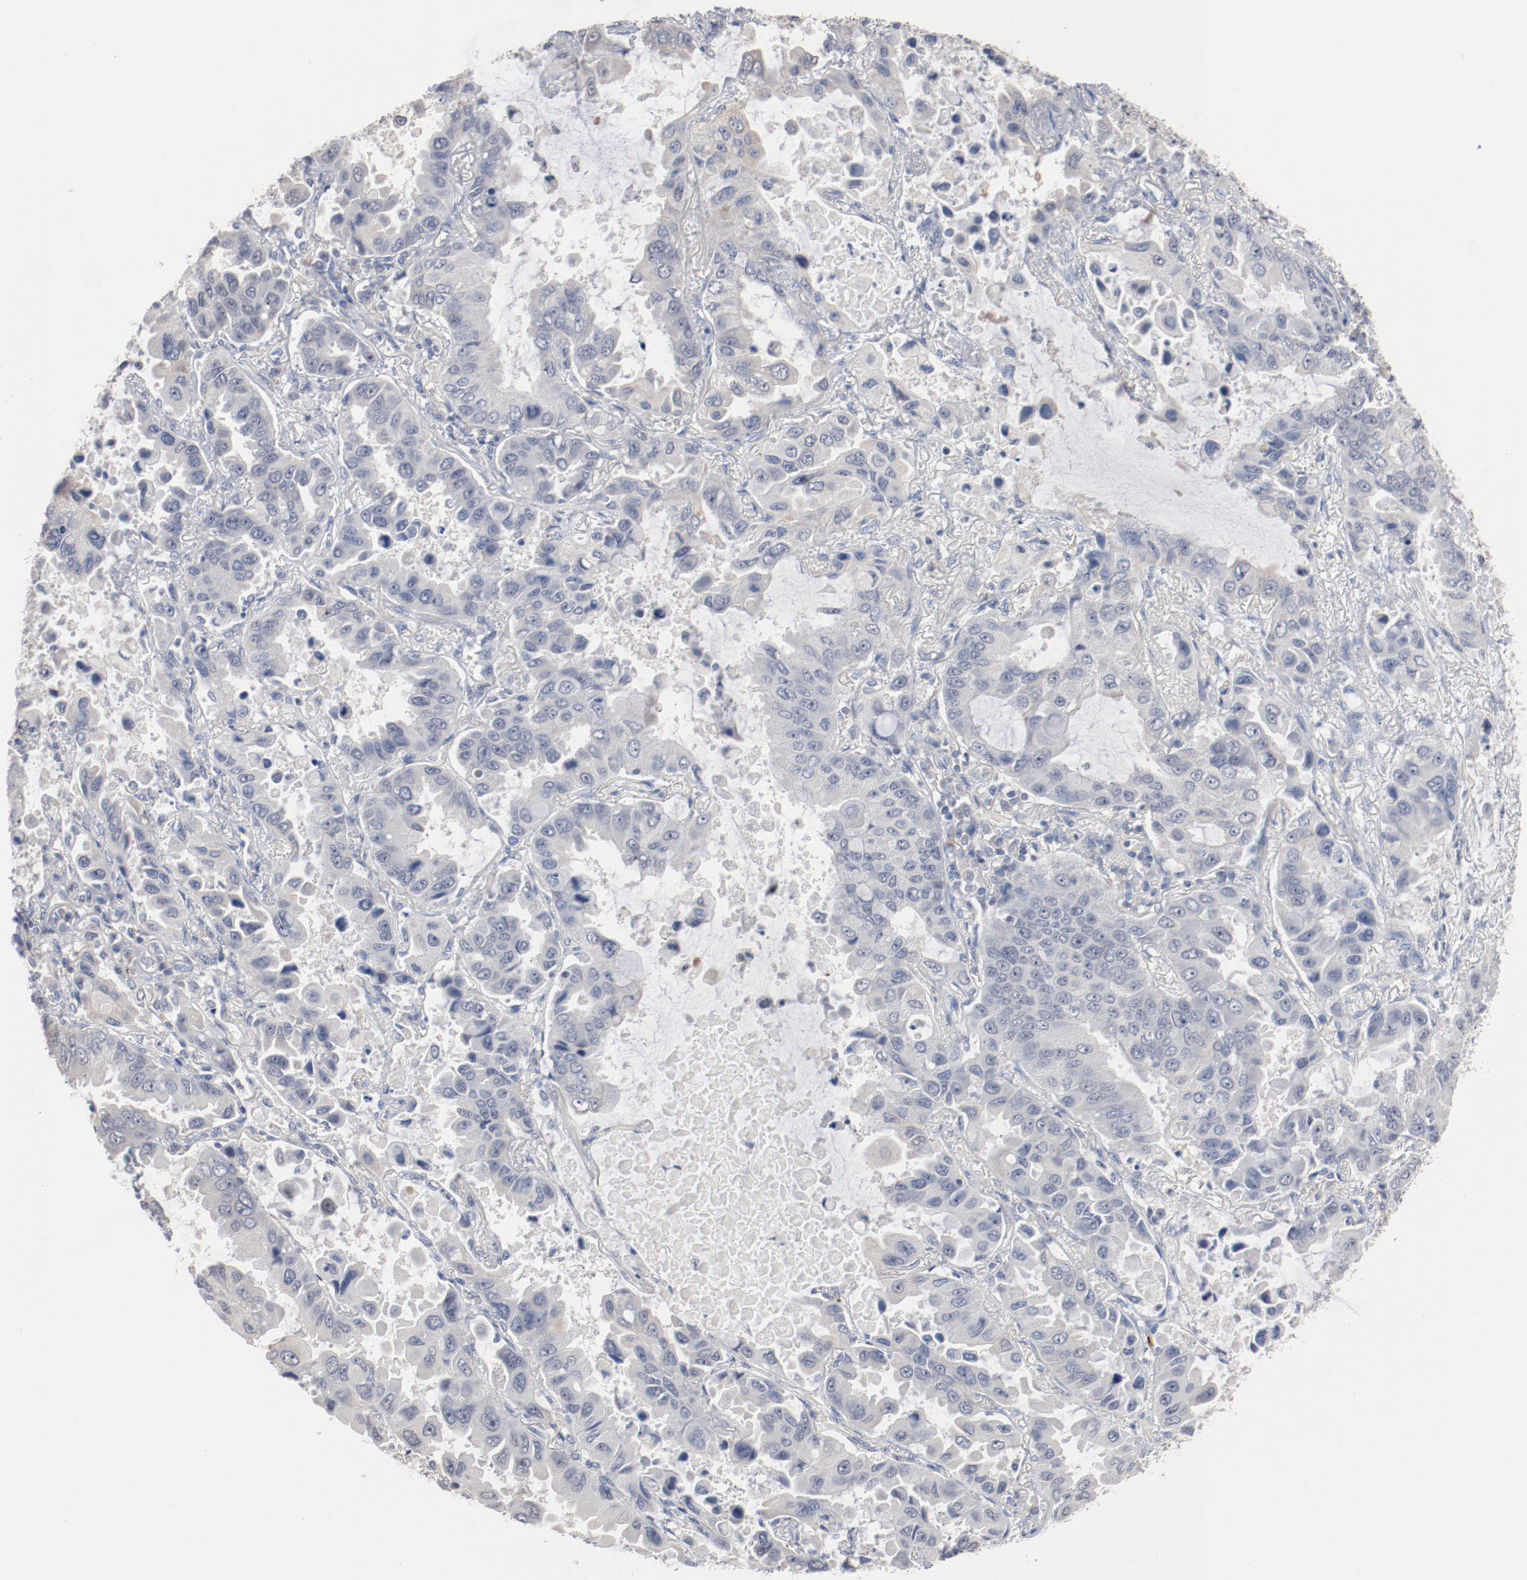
{"staining": {"intensity": "negative", "quantity": "none", "location": "none"}, "tissue": "lung cancer", "cell_type": "Tumor cells", "image_type": "cancer", "snomed": [{"axis": "morphology", "description": "Adenocarcinoma, NOS"}, {"axis": "topography", "description": "Lung"}], "caption": "Immunohistochemical staining of adenocarcinoma (lung) shows no significant expression in tumor cells.", "gene": "ERICH1", "patient": {"sex": "male", "age": 64}}